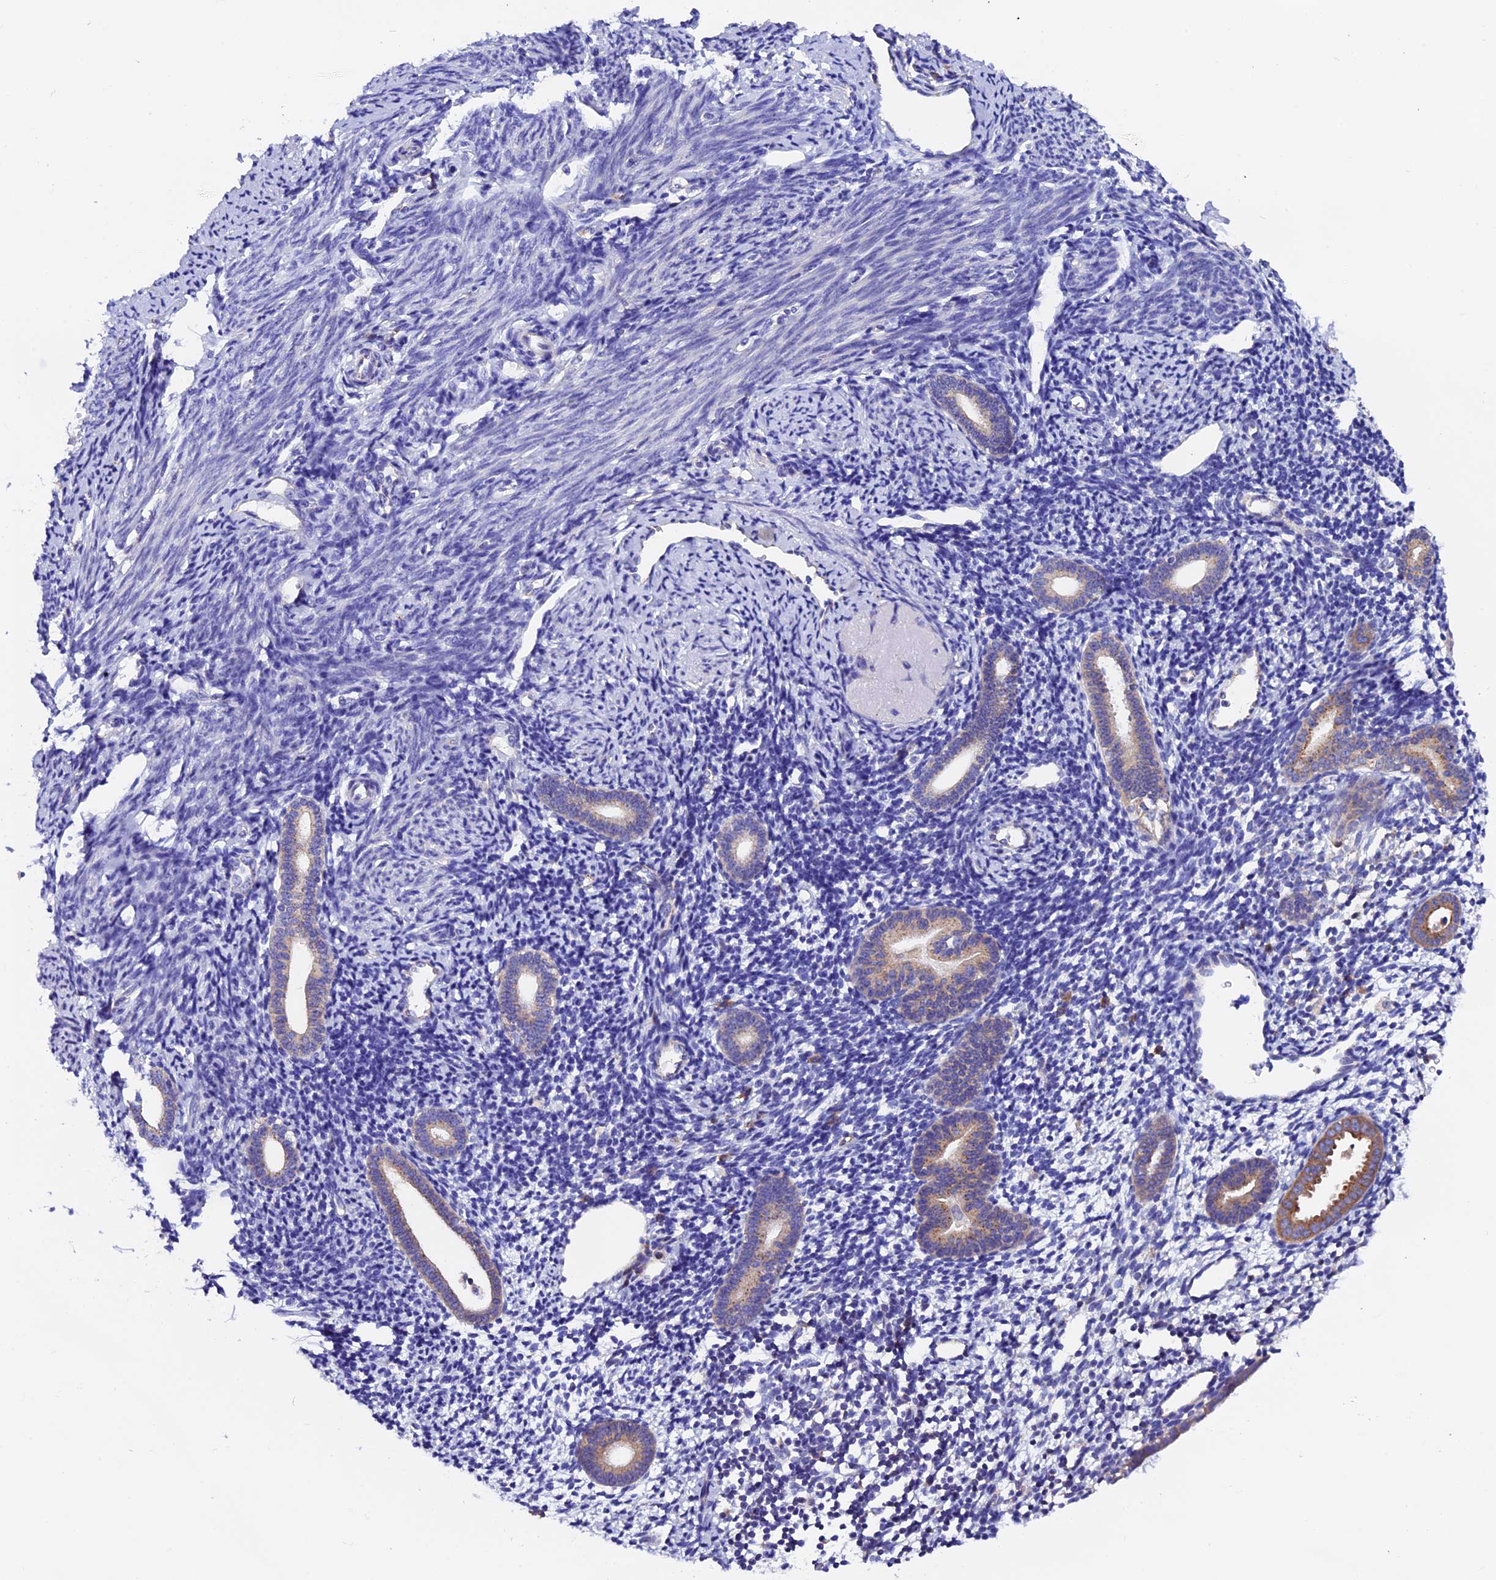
{"staining": {"intensity": "negative", "quantity": "none", "location": "none"}, "tissue": "endometrium", "cell_type": "Cells in endometrial stroma", "image_type": "normal", "snomed": [{"axis": "morphology", "description": "Normal tissue, NOS"}, {"axis": "topography", "description": "Endometrium"}], "caption": "This image is of normal endometrium stained with immunohistochemistry (IHC) to label a protein in brown with the nuclei are counter-stained blue. There is no positivity in cells in endometrial stroma. (Brightfield microscopy of DAB immunohistochemistry at high magnification).", "gene": "COMTD1", "patient": {"sex": "female", "age": 56}}